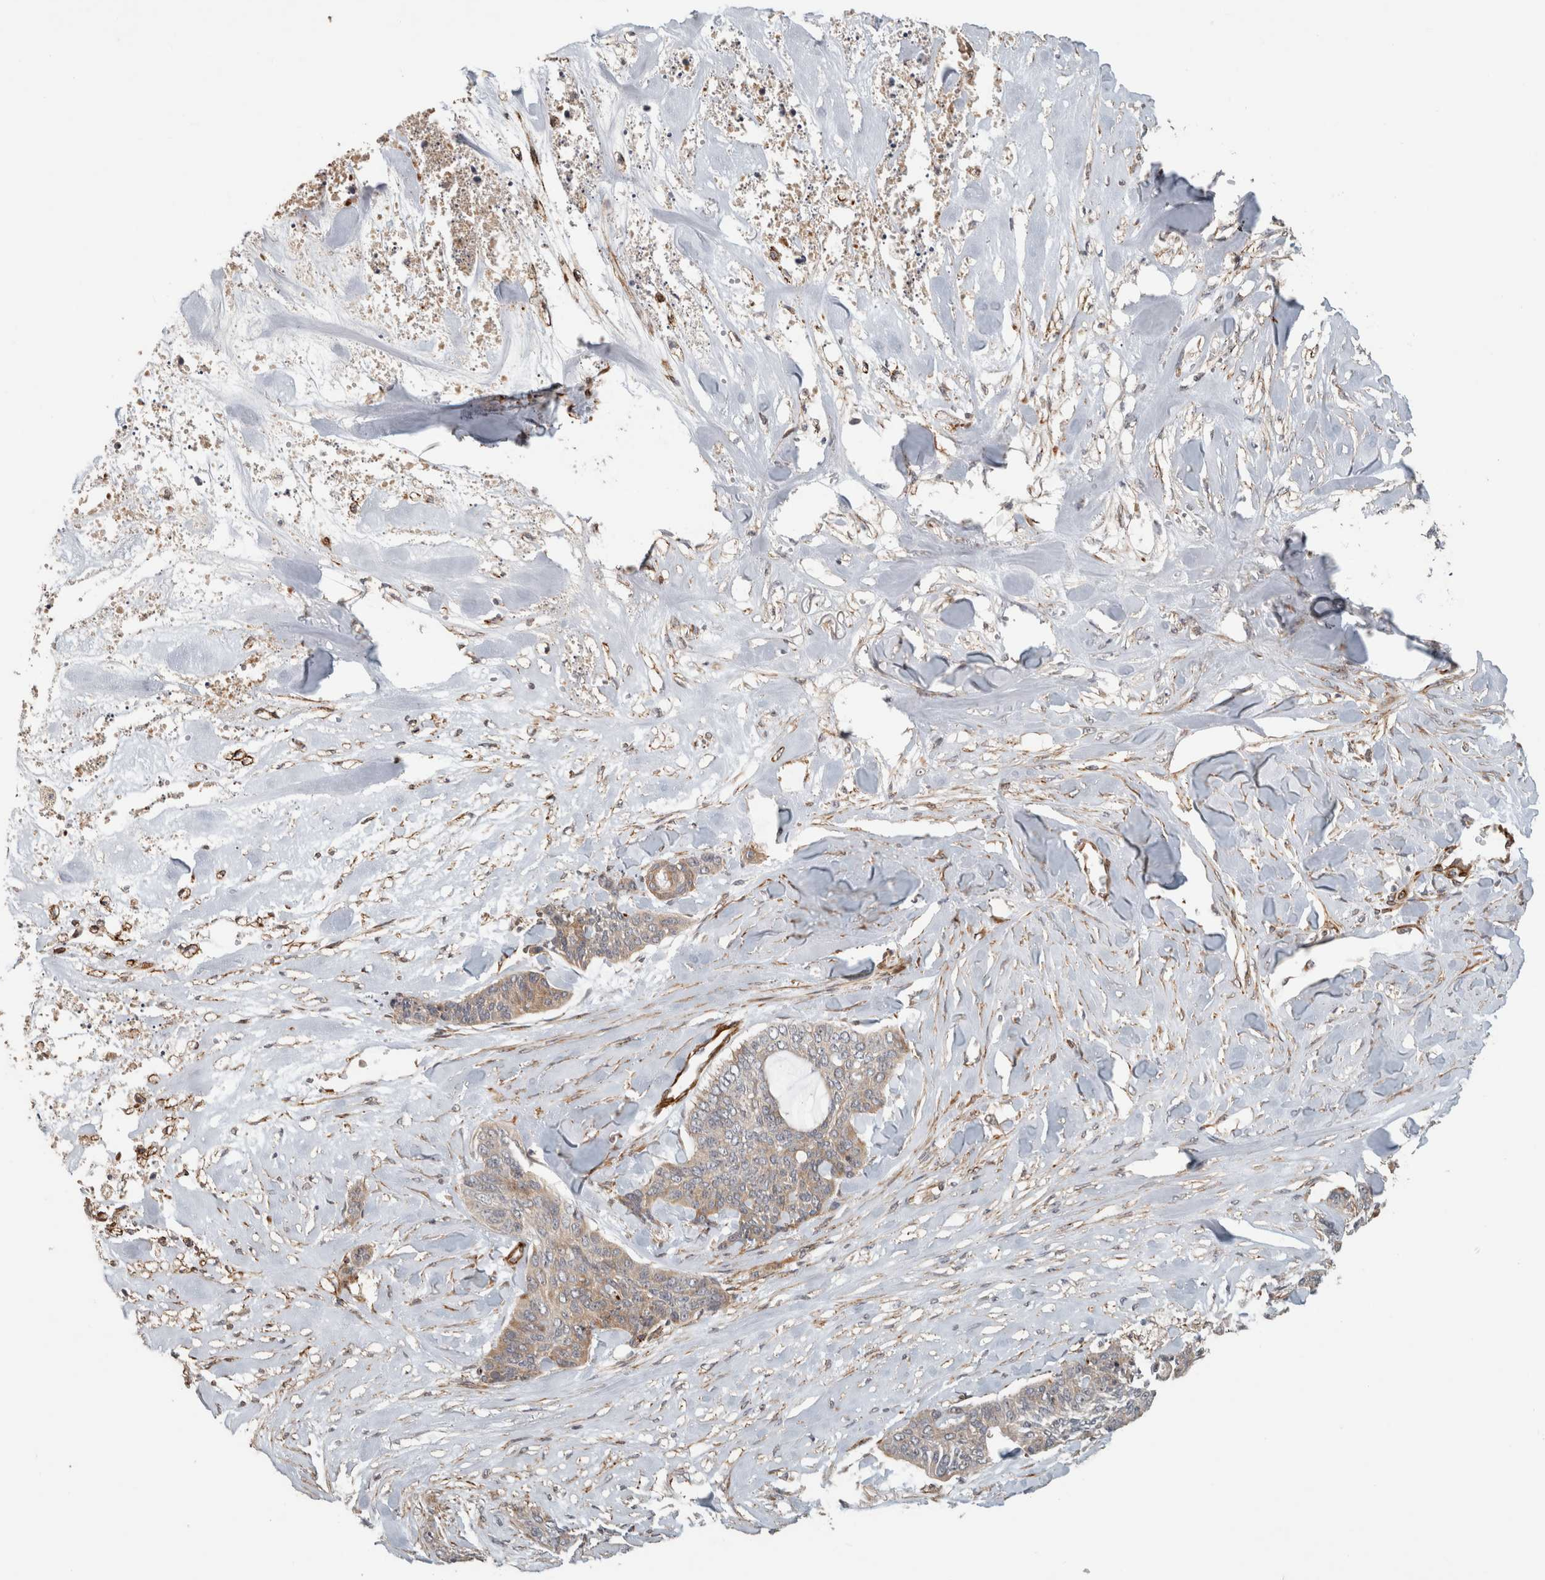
{"staining": {"intensity": "moderate", "quantity": ">75%", "location": "cytoplasmic/membranous"}, "tissue": "skin cancer", "cell_type": "Tumor cells", "image_type": "cancer", "snomed": [{"axis": "morphology", "description": "Basal cell carcinoma"}, {"axis": "topography", "description": "Skin"}], "caption": "Moderate cytoplasmic/membranous protein staining is appreciated in approximately >75% of tumor cells in skin basal cell carcinoma.", "gene": "SIPA1L2", "patient": {"sex": "female", "age": 64}}